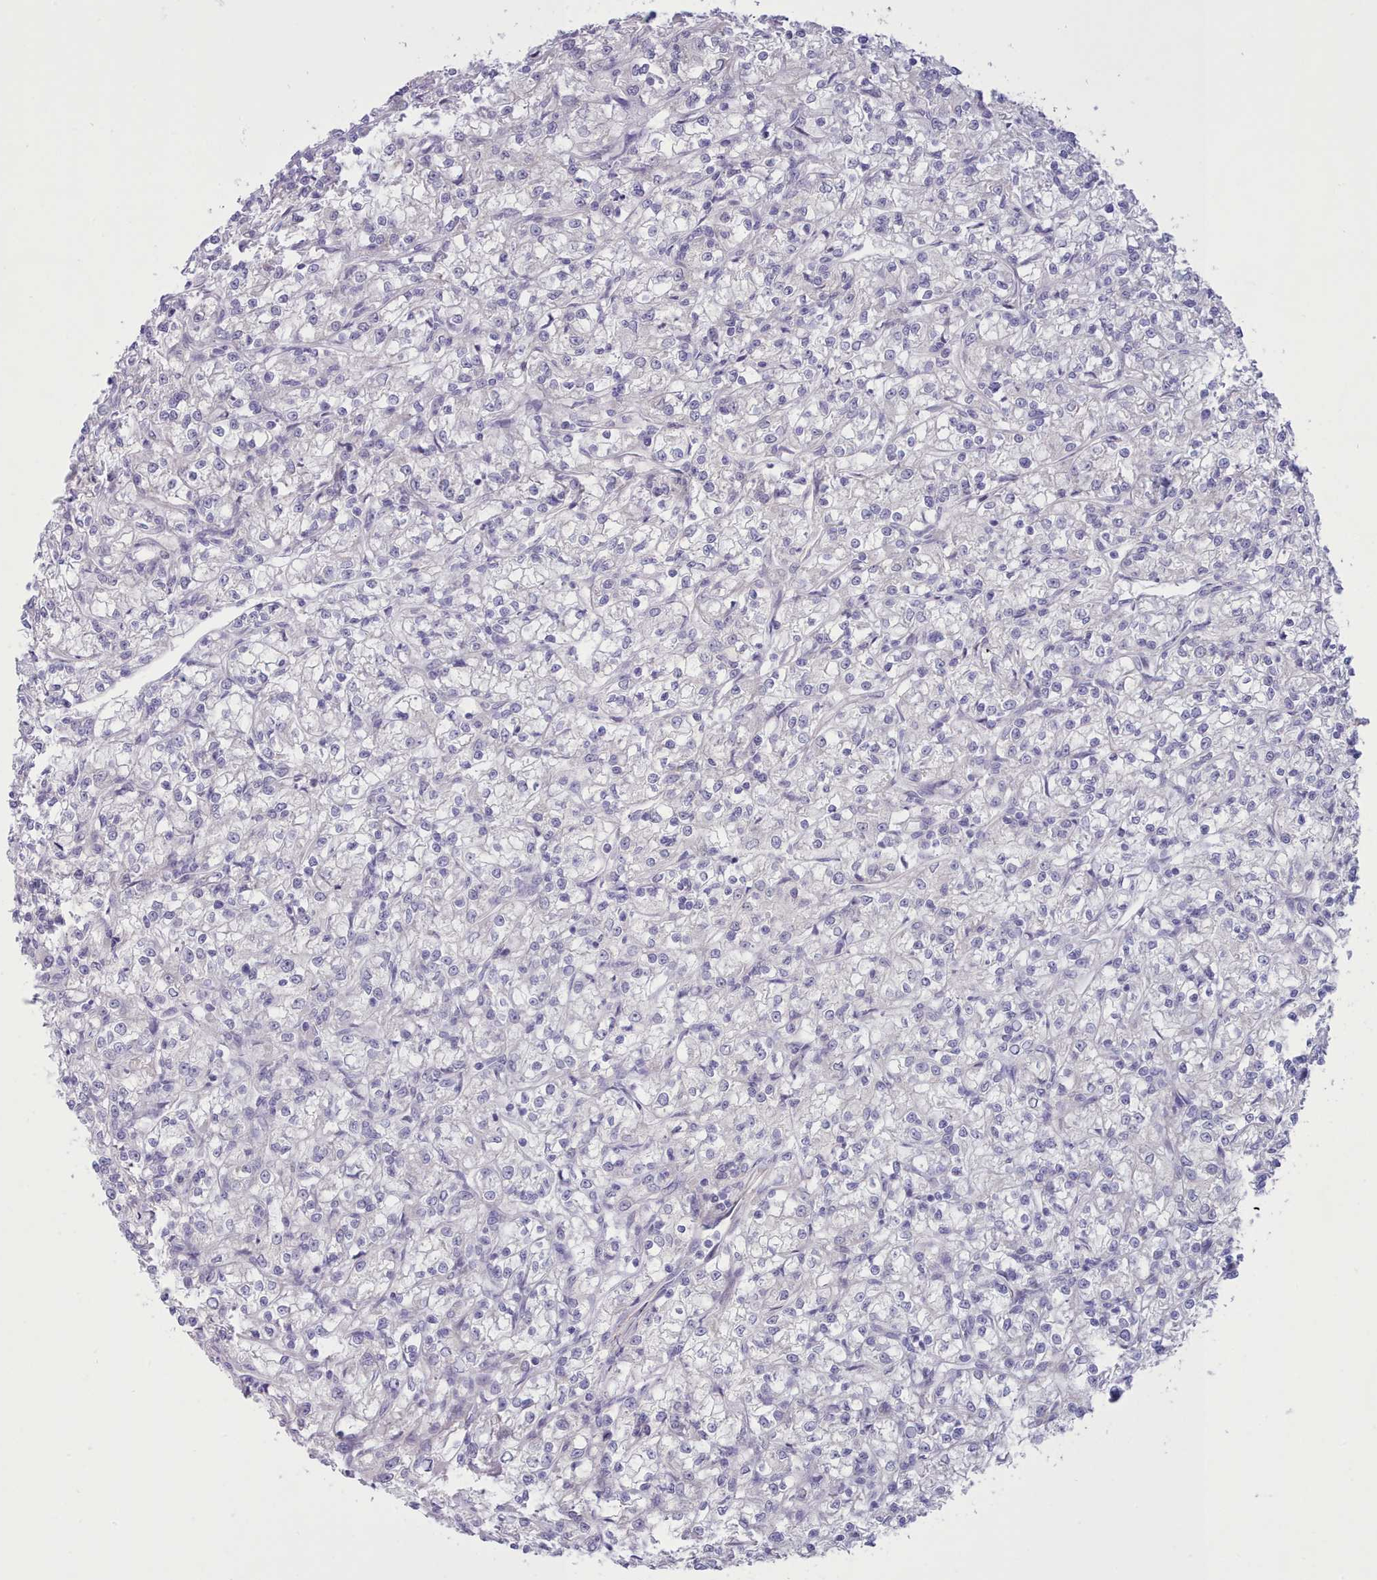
{"staining": {"intensity": "negative", "quantity": "none", "location": "none"}, "tissue": "renal cancer", "cell_type": "Tumor cells", "image_type": "cancer", "snomed": [{"axis": "morphology", "description": "Adenocarcinoma, NOS"}, {"axis": "topography", "description": "Kidney"}], "caption": "An IHC micrograph of renal cancer is shown. There is no staining in tumor cells of renal cancer. Nuclei are stained in blue.", "gene": "TMEM253", "patient": {"sex": "female", "age": 59}}